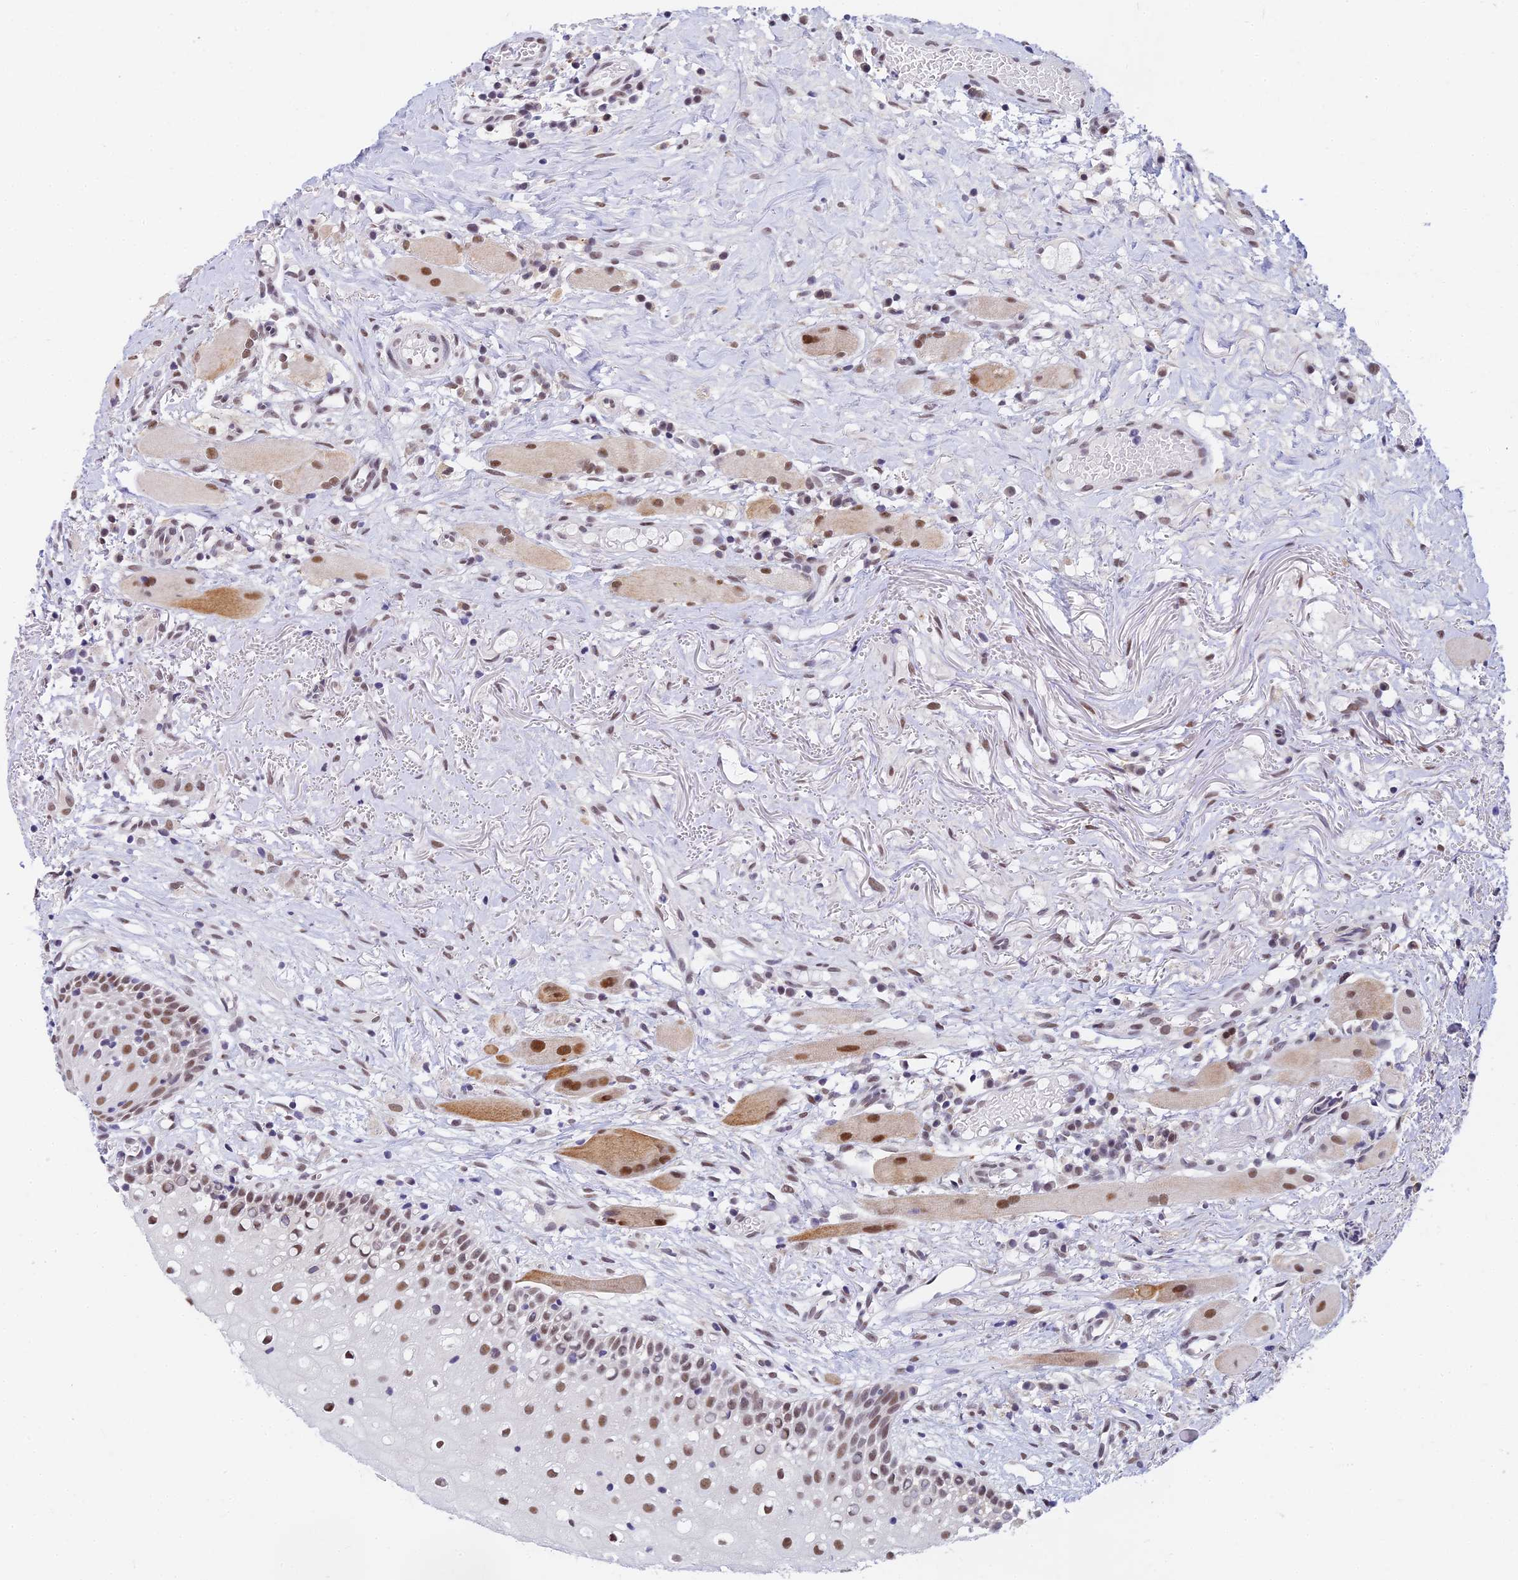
{"staining": {"intensity": "moderate", "quantity": ">75%", "location": "nuclear"}, "tissue": "oral mucosa", "cell_type": "Squamous epithelial cells", "image_type": "normal", "snomed": [{"axis": "morphology", "description": "Normal tissue, NOS"}, {"axis": "topography", "description": "Oral tissue"}], "caption": "IHC photomicrograph of normal oral mucosa: oral mucosa stained using immunohistochemistry (IHC) shows medium levels of moderate protein expression localized specifically in the nuclear of squamous epithelial cells, appearing as a nuclear brown color.", "gene": "C2orf49", "patient": {"sex": "female", "age": 69}}